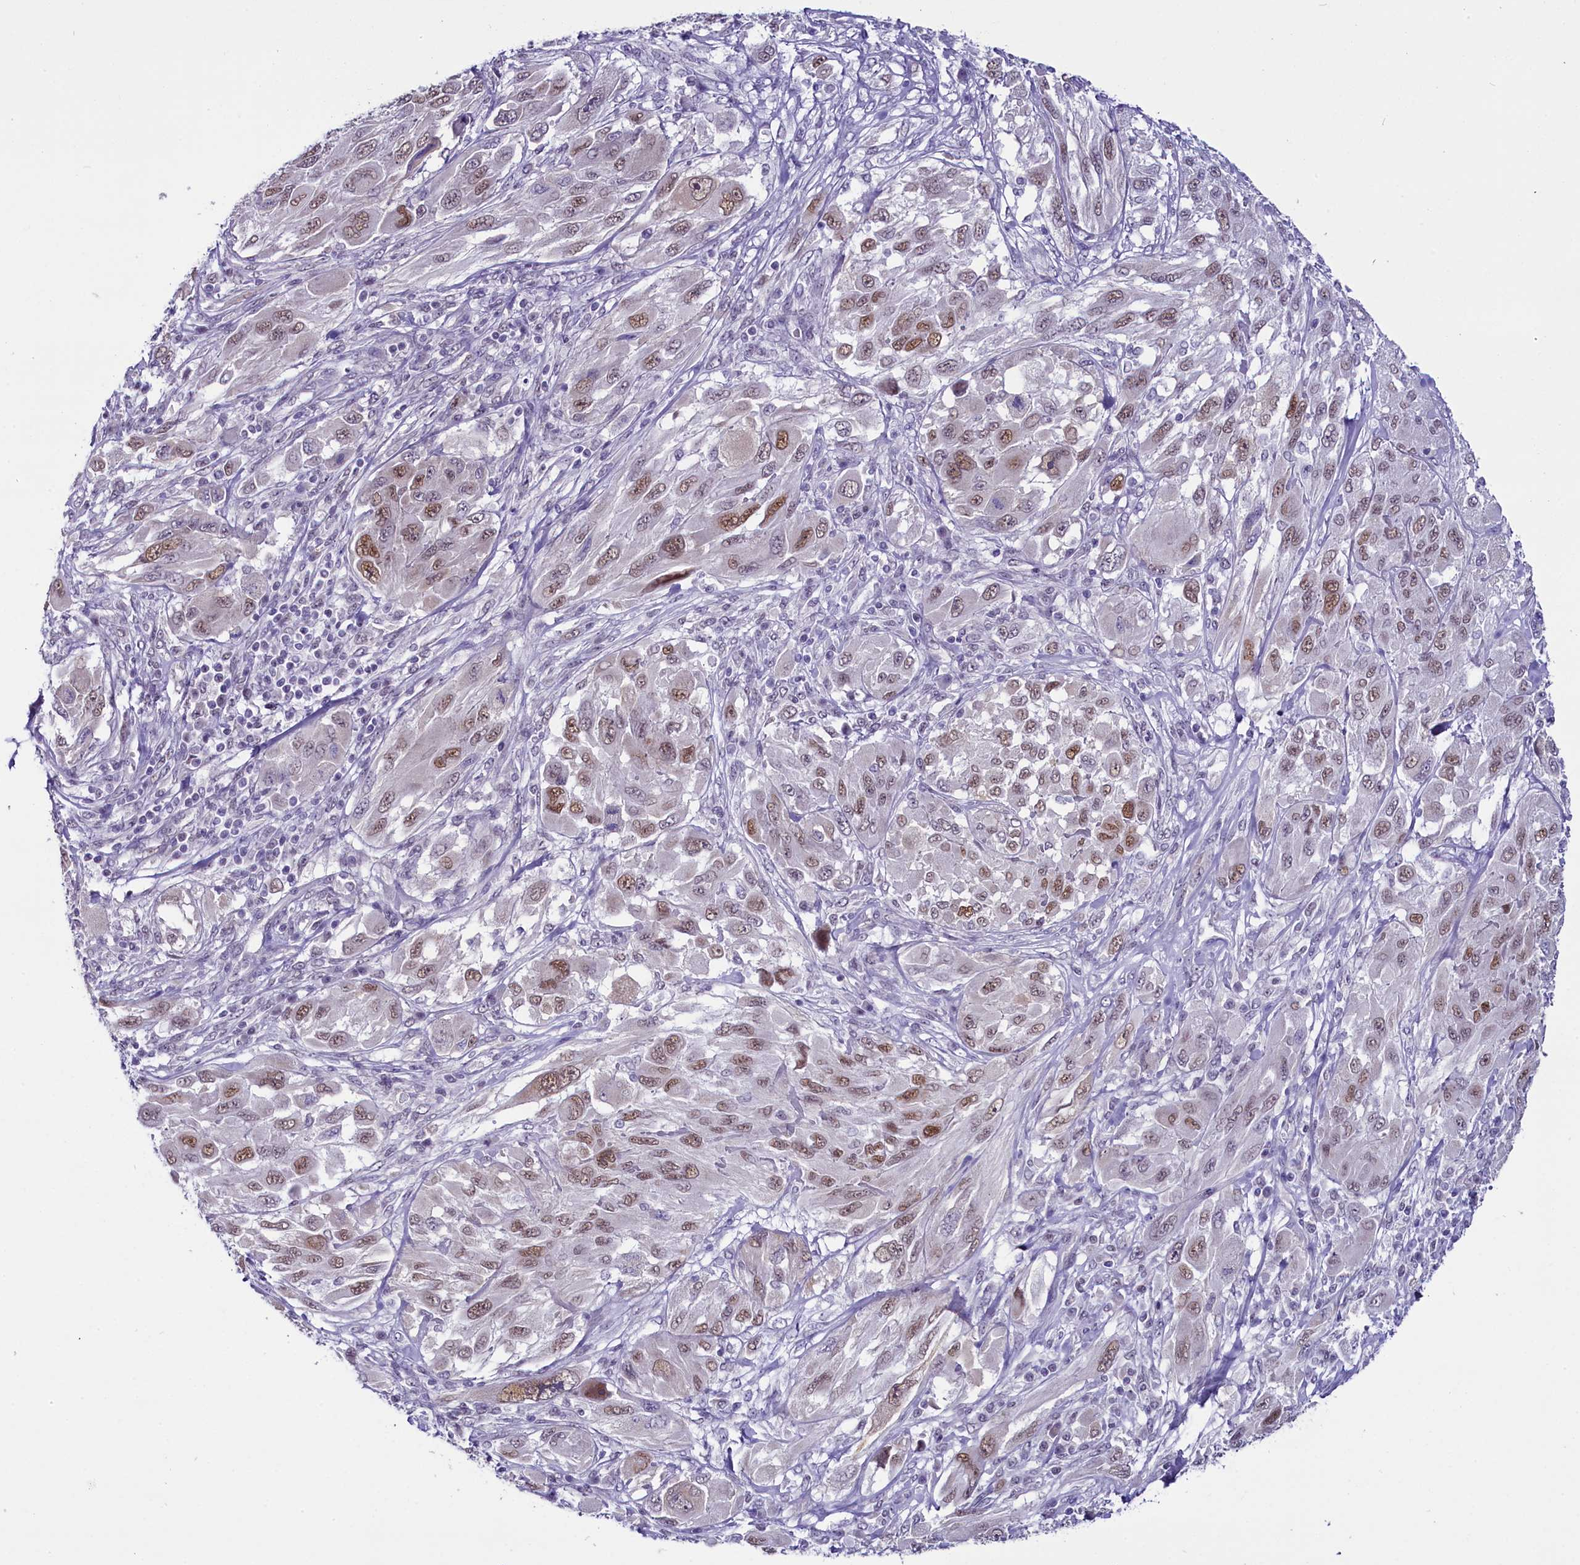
{"staining": {"intensity": "moderate", "quantity": ">75%", "location": "nuclear"}, "tissue": "melanoma", "cell_type": "Tumor cells", "image_type": "cancer", "snomed": [{"axis": "morphology", "description": "Malignant melanoma, NOS"}, {"axis": "topography", "description": "Skin"}], "caption": "High-power microscopy captured an immunohistochemistry photomicrograph of melanoma, revealing moderate nuclear positivity in about >75% of tumor cells.", "gene": "OSGEP", "patient": {"sex": "female", "age": 91}}